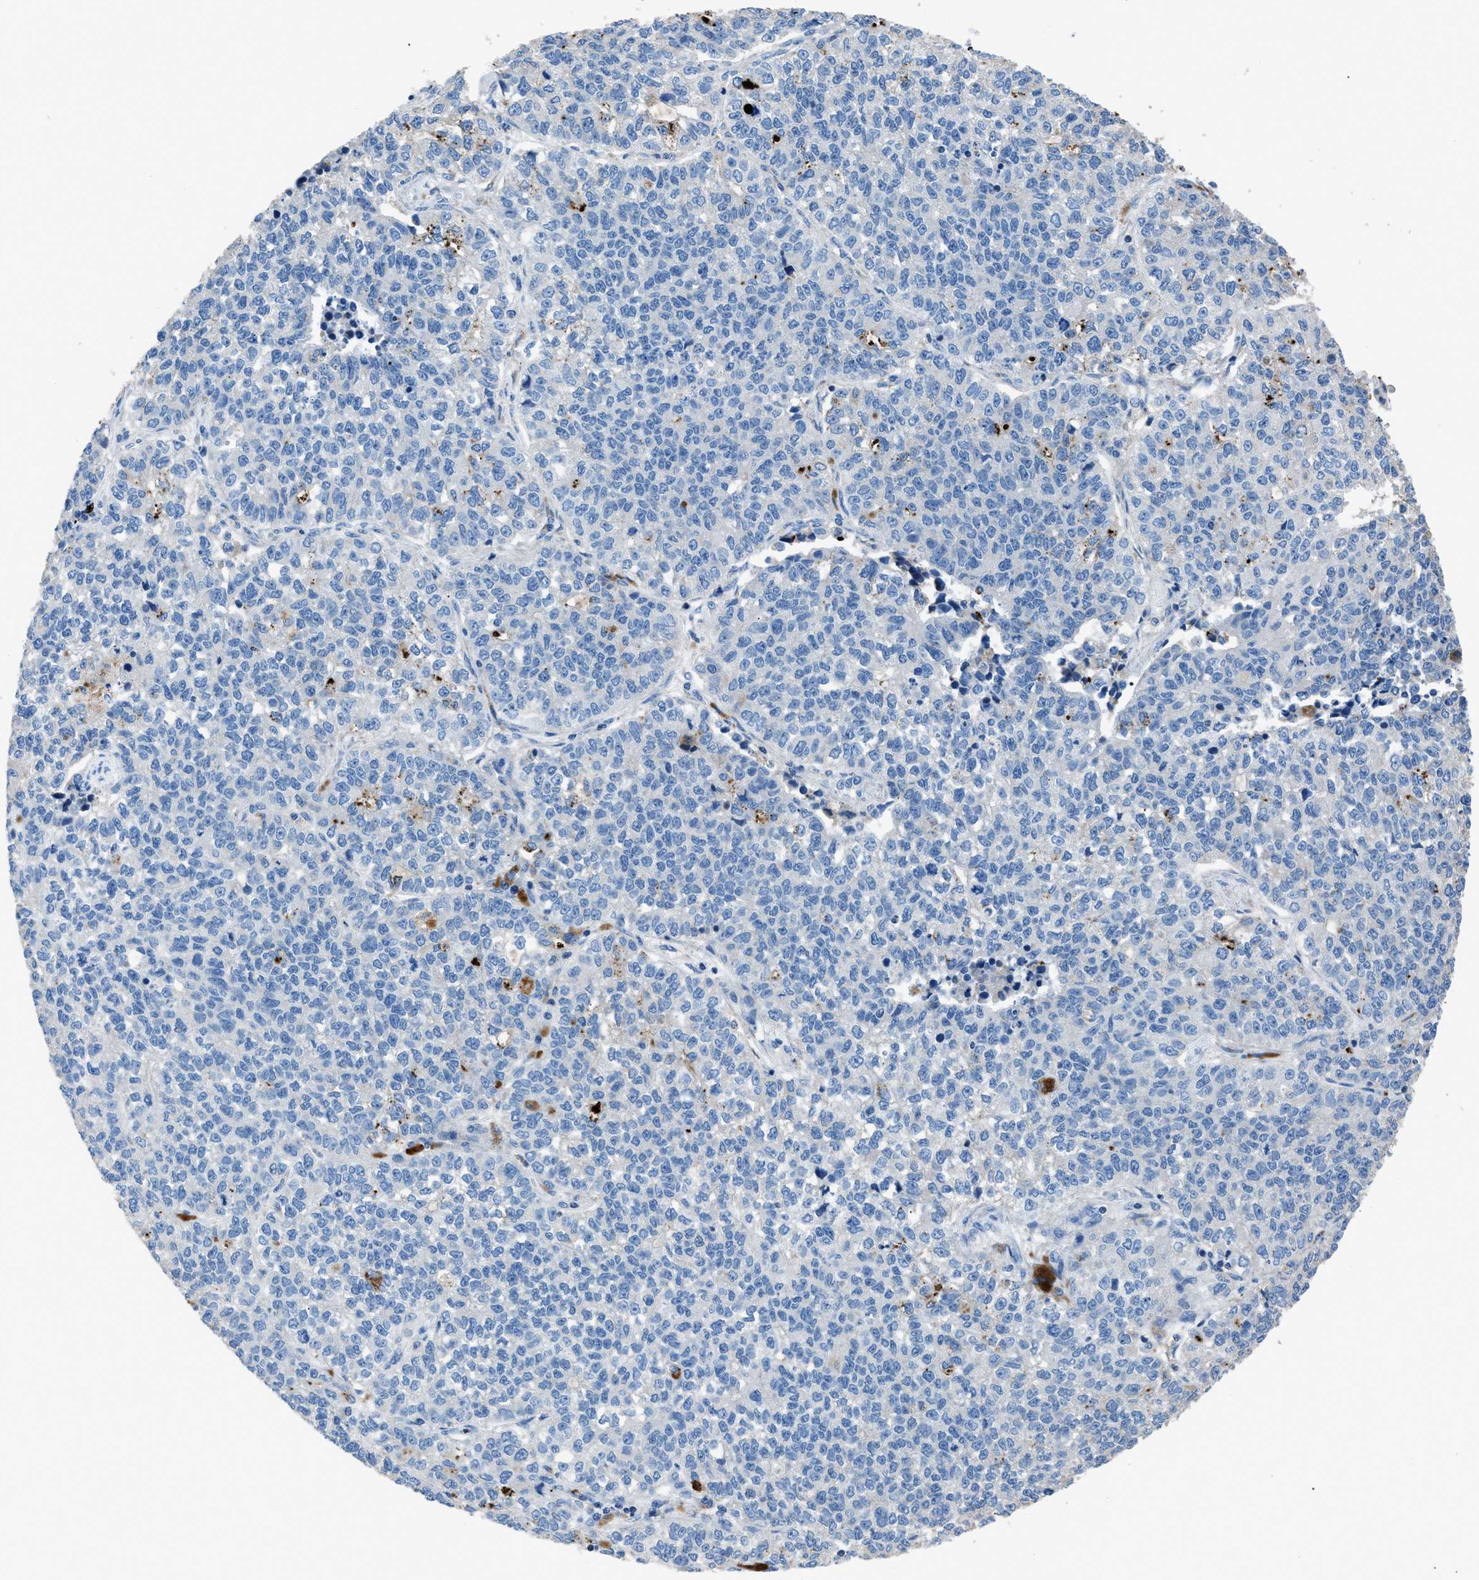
{"staining": {"intensity": "negative", "quantity": "none", "location": "none"}, "tissue": "lung cancer", "cell_type": "Tumor cells", "image_type": "cancer", "snomed": [{"axis": "morphology", "description": "Adenocarcinoma, NOS"}, {"axis": "topography", "description": "Lung"}], "caption": "The photomicrograph displays no significant positivity in tumor cells of lung adenocarcinoma.", "gene": "SGCZ", "patient": {"sex": "male", "age": 49}}